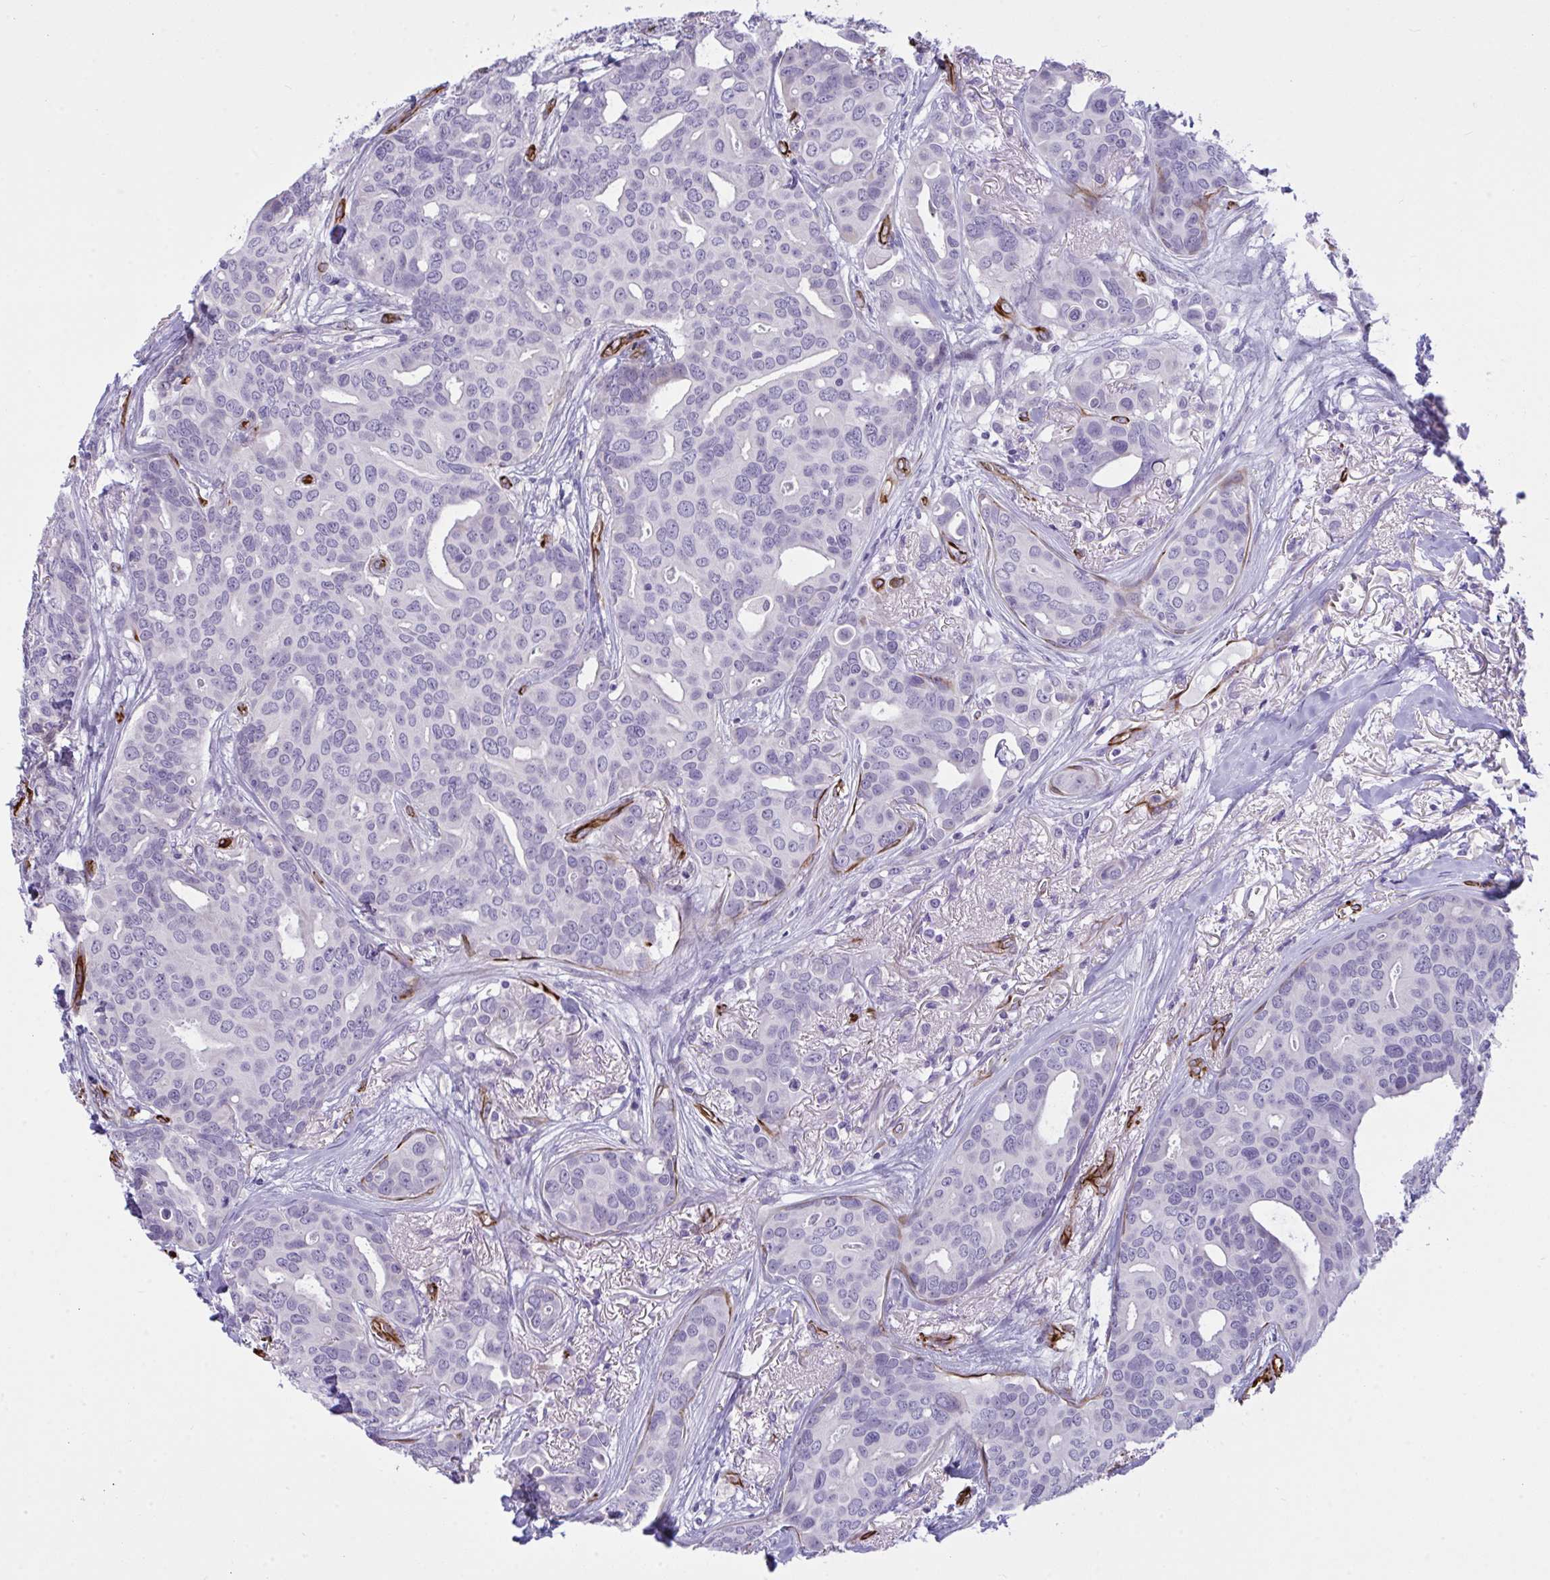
{"staining": {"intensity": "negative", "quantity": "none", "location": "none"}, "tissue": "breast cancer", "cell_type": "Tumor cells", "image_type": "cancer", "snomed": [{"axis": "morphology", "description": "Duct carcinoma"}, {"axis": "topography", "description": "Breast"}], "caption": "Immunohistochemical staining of human breast cancer shows no significant positivity in tumor cells.", "gene": "SLC35B1", "patient": {"sex": "female", "age": 54}}